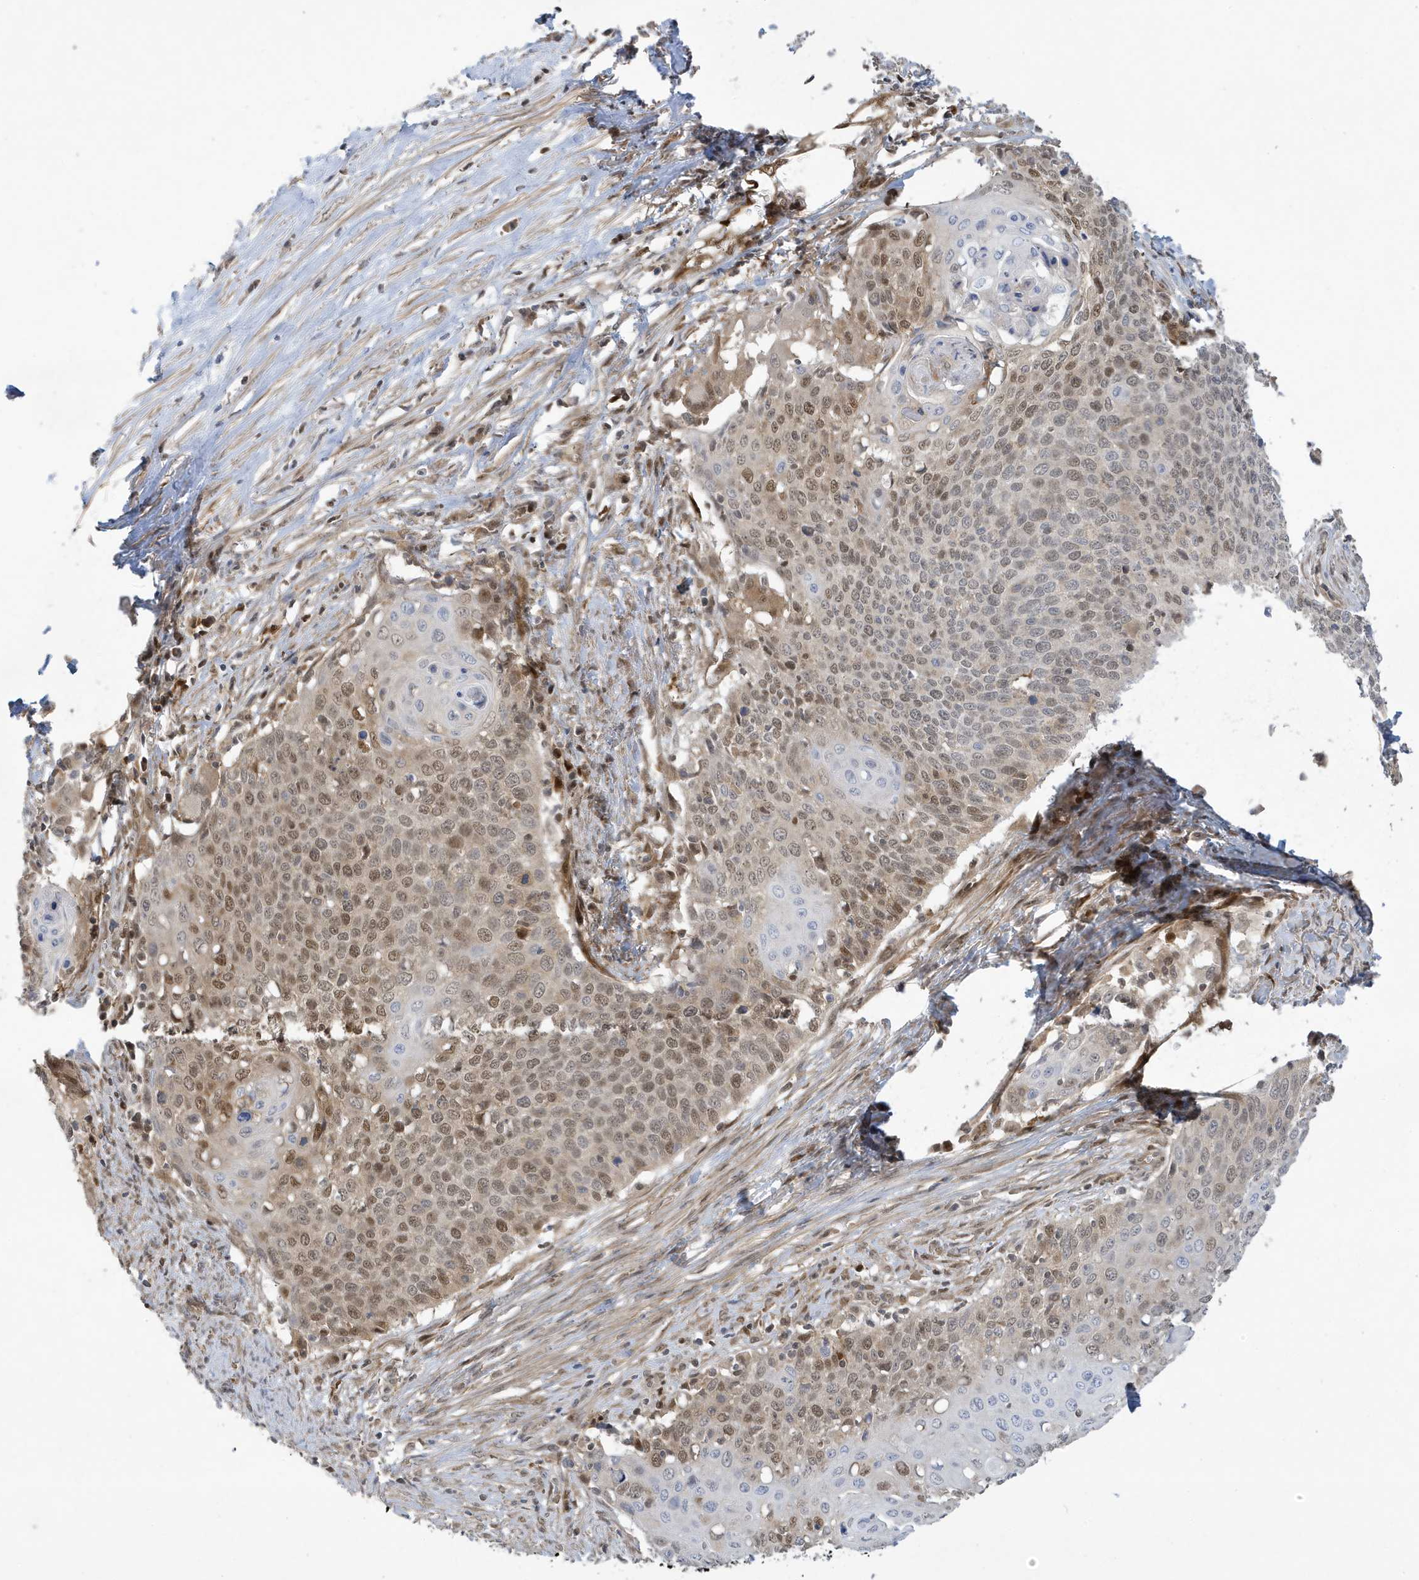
{"staining": {"intensity": "moderate", "quantity": "25%-75%", "location": "nuclear"}, "tissue": "cervical cancer", "cell_type": "Tumor cells", "image_type": "cancer", "snomed": [{"axis": "morphology", "description": "Squamous cell carcinoma, NOS"}, {"axis": "topography", "description": "Cervix"}], "caption": "This photomicrograph reveals immunohistochemistry (IHC) staining of human squamous cell carcinoma (cervical), with medium moderate nuclear expression in about 25%-75% of tumor cells.", "gene": "NCOA7", "patient": {"sex": "female", "age": 39}}